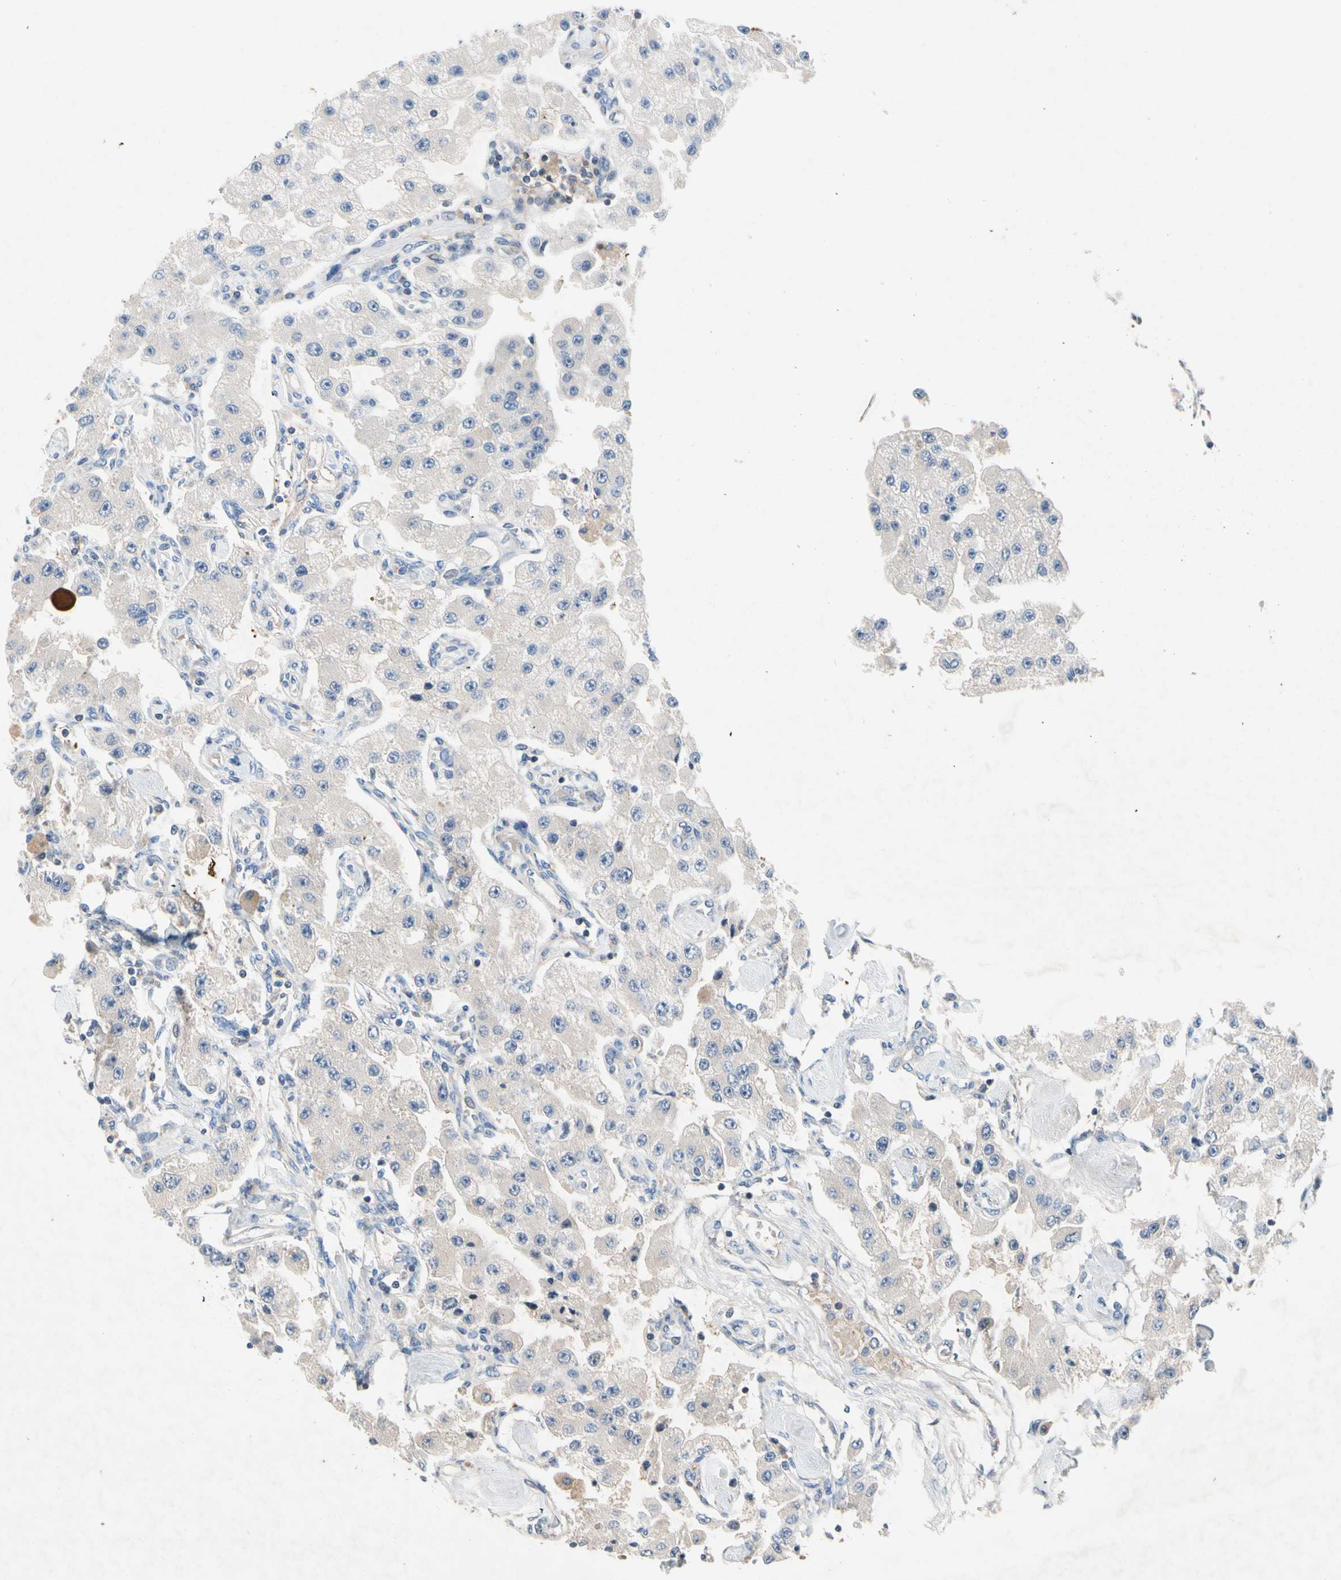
{"staining": {"intensity": "negative", "quantity": "none", "location": "none"}, "tissue": "carcinoid", "cell_type": "Tumor cells", "image_type": "cancer", "snomed": [{"axis": "morphology", "description": "Carcinoid, malignant, NOS"}, {"axis": "topography", "description": "Pancreas"}], "caption": "Protein analysis of carcinoid reveals no significant positivity in tumor cells. The staining is performed using DAB (3,3'-diaminobenzidine) brown chromogen with nuclei counter-stained in using hematoxylin.", "gene": "NDFIP2", "patient": {"sex": "male", "age": 41}}